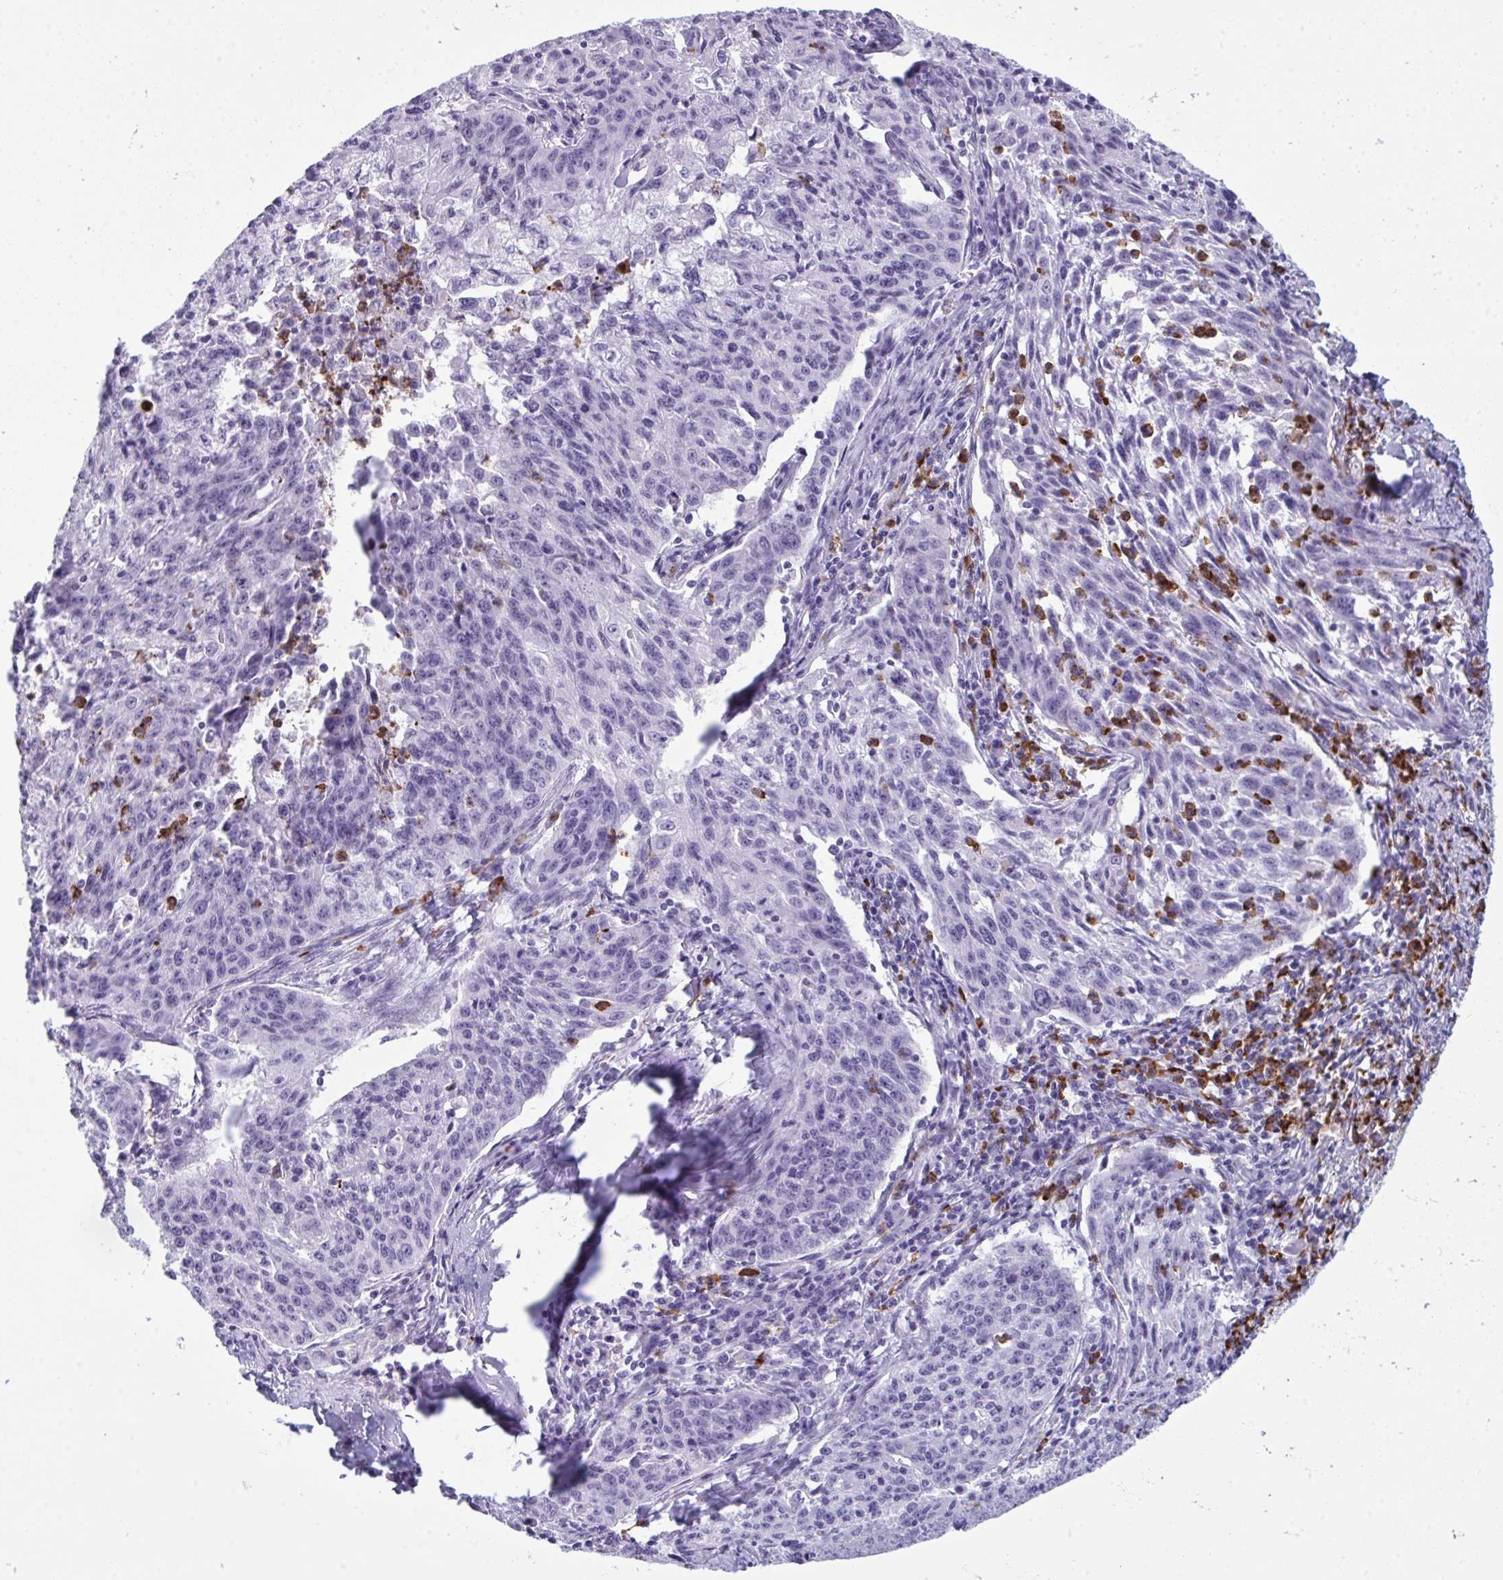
{"staining": {"intensity": "negative", "quantity": "none", "location": "none"}, "tissue": "lung cancer", "cell_type": "Tumor cells", "image_type": "cancer", "snomed": [{"axis": "morphology", "description": "Squamous cell carcinoma, NOS"}, {"axis": "morphology", "description": "Squamous cell carcinoma, metastatic, NOS"}, {"axis": "topography", "description": "Bronchus"}, {"axis": "topography", "description": "Lung"}], "caption": "High power microscopy image of an immunohistochemistry micrograph of lung metastatic squamous cell carcinoma, revealing no significant staining in tumor cells.", "gene": "ARHGAP42", "patient": {"sex": "male", "age": 62}}